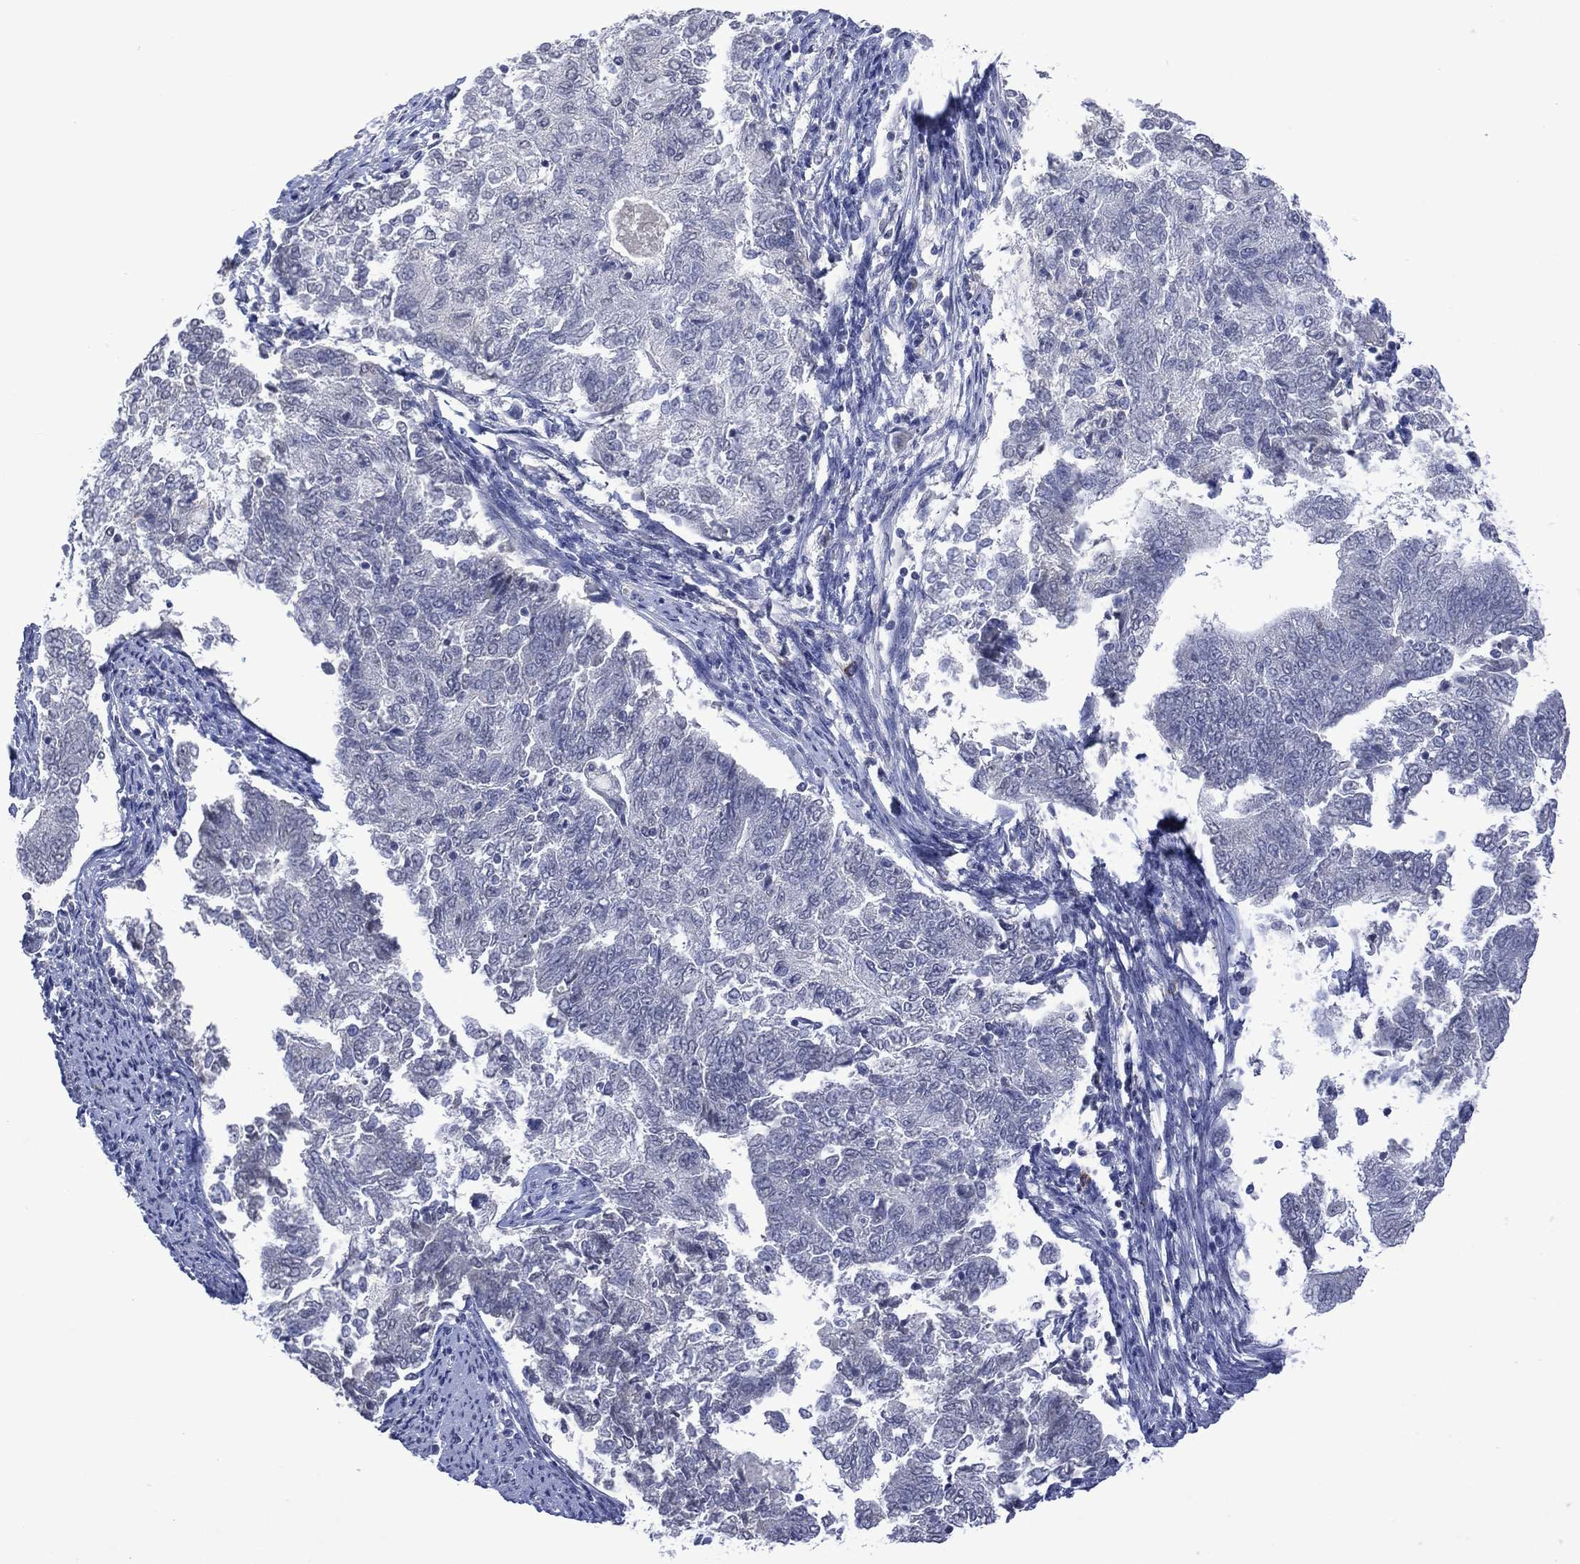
{"staining": {"intensity": "negative", "quantity": "none", "location": "none"}, "tissue": "endometrial cancer", "cell_type": "Tumor cells", "image_type": "cancer", "snomed": [{"axis": "morphology", "description": "Adenocarcinoma, NOS"}, {"axis": "topography", "description": "Endometrium"}], "caption": "Immunohistochemistry (IHC) image of endometrial cancer (adenocarcinoma) stained for a protein (brown), which exhibits no staining in tumor cells.", "gene": "ASB10", "patient": {"sex": "female", "age": 65}}